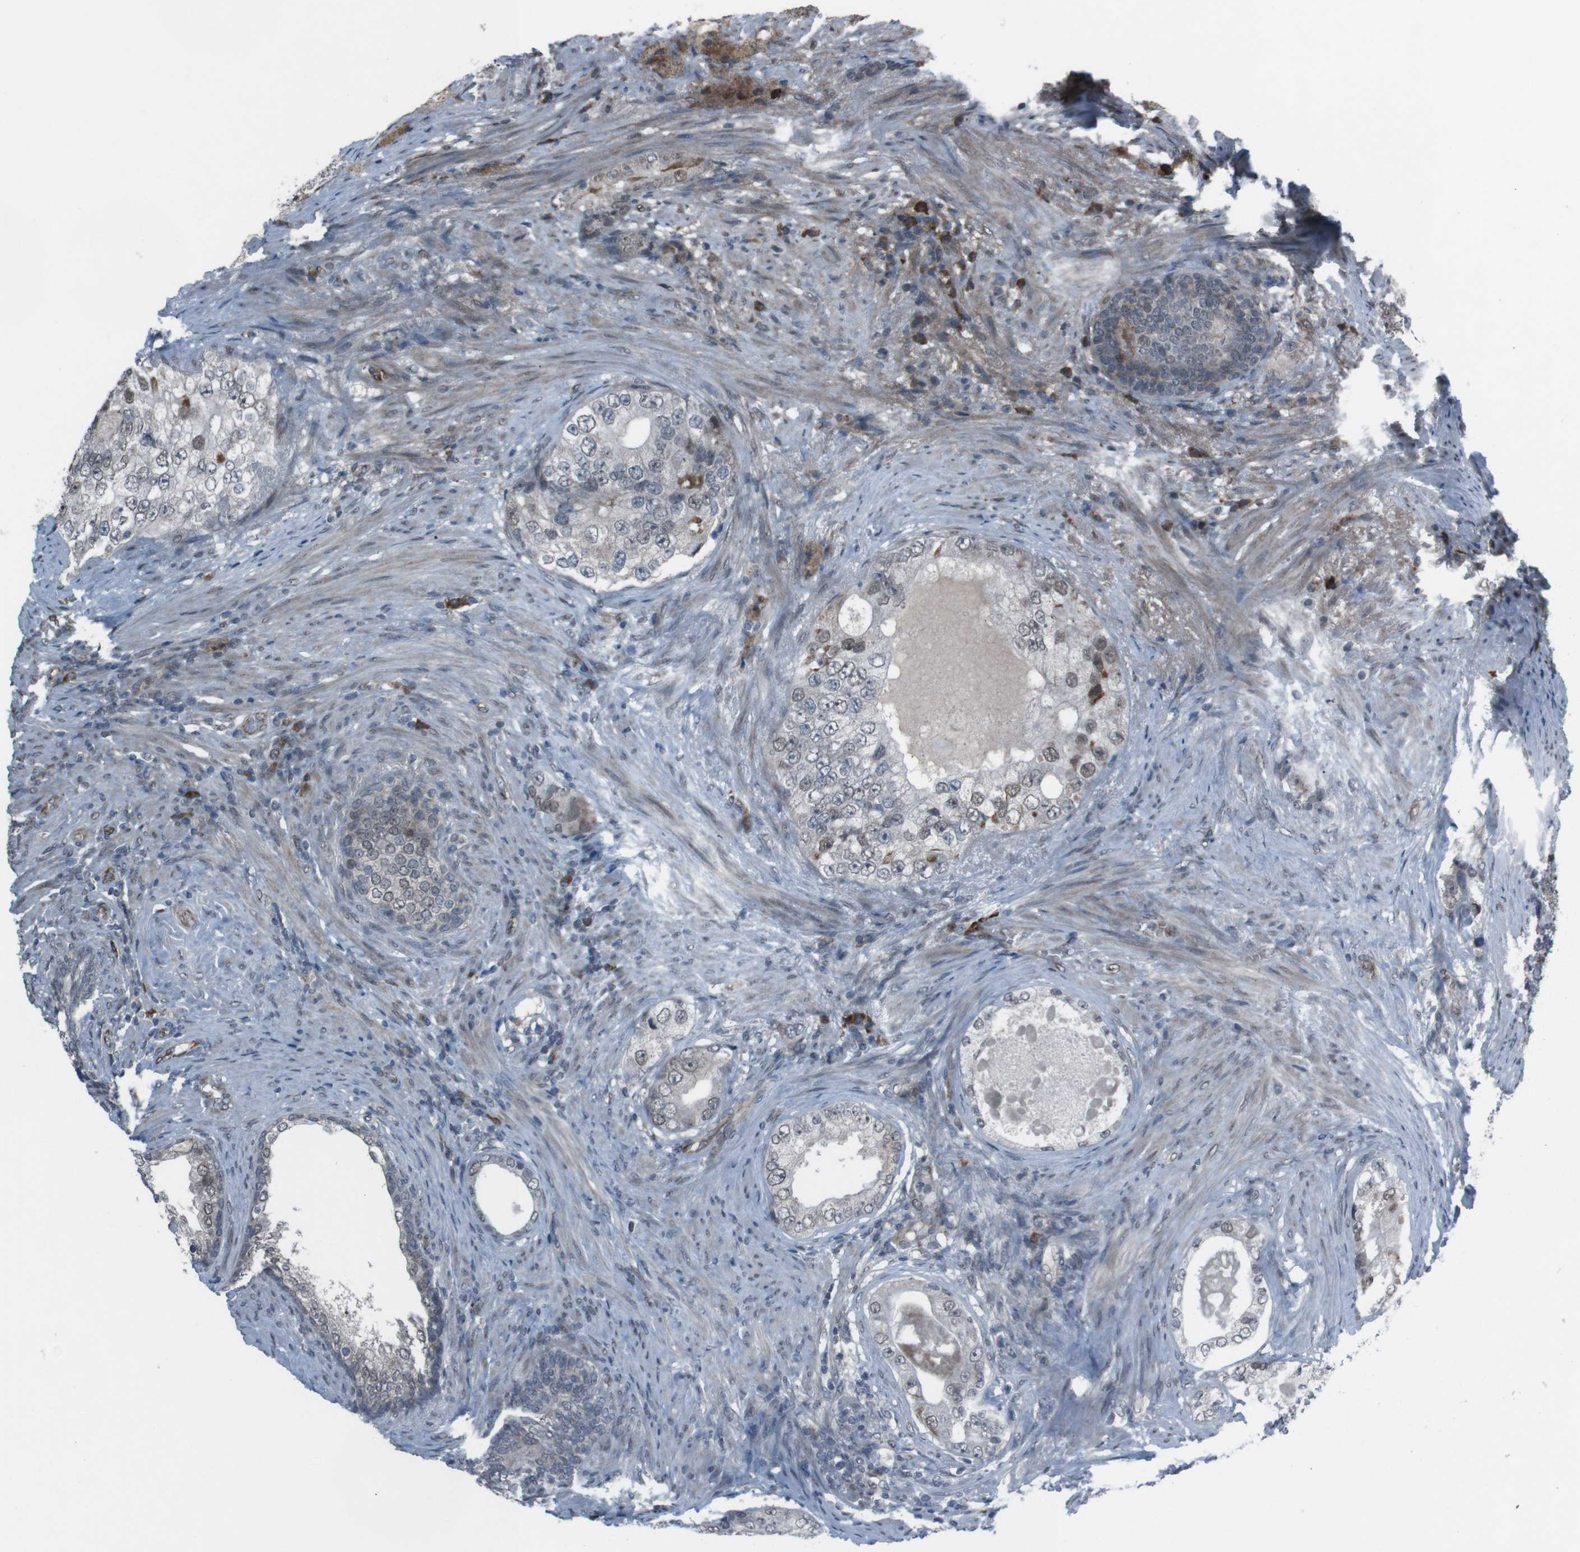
{"staining": {"intensity": "moderate", "quantity": "<25%", "location": "nuclear"}, "tissue": "prostate cancer", "cell_type": "Tumor cells", "image_type": "cancer", "snomed": [{"axis": "morphology", "description": "Adenocarcinoma, High grade"}, {"axis": "topography", "description": "Prostate"}], "caption": "Prostate high-grade adenocarcinoma was stained to show a protein in brown. There is low levels of moderate nuclear staining in approximately <25% of tumor cells.", "gene": "SS18L1", "patient": {"sex": "male", "age": 66}}